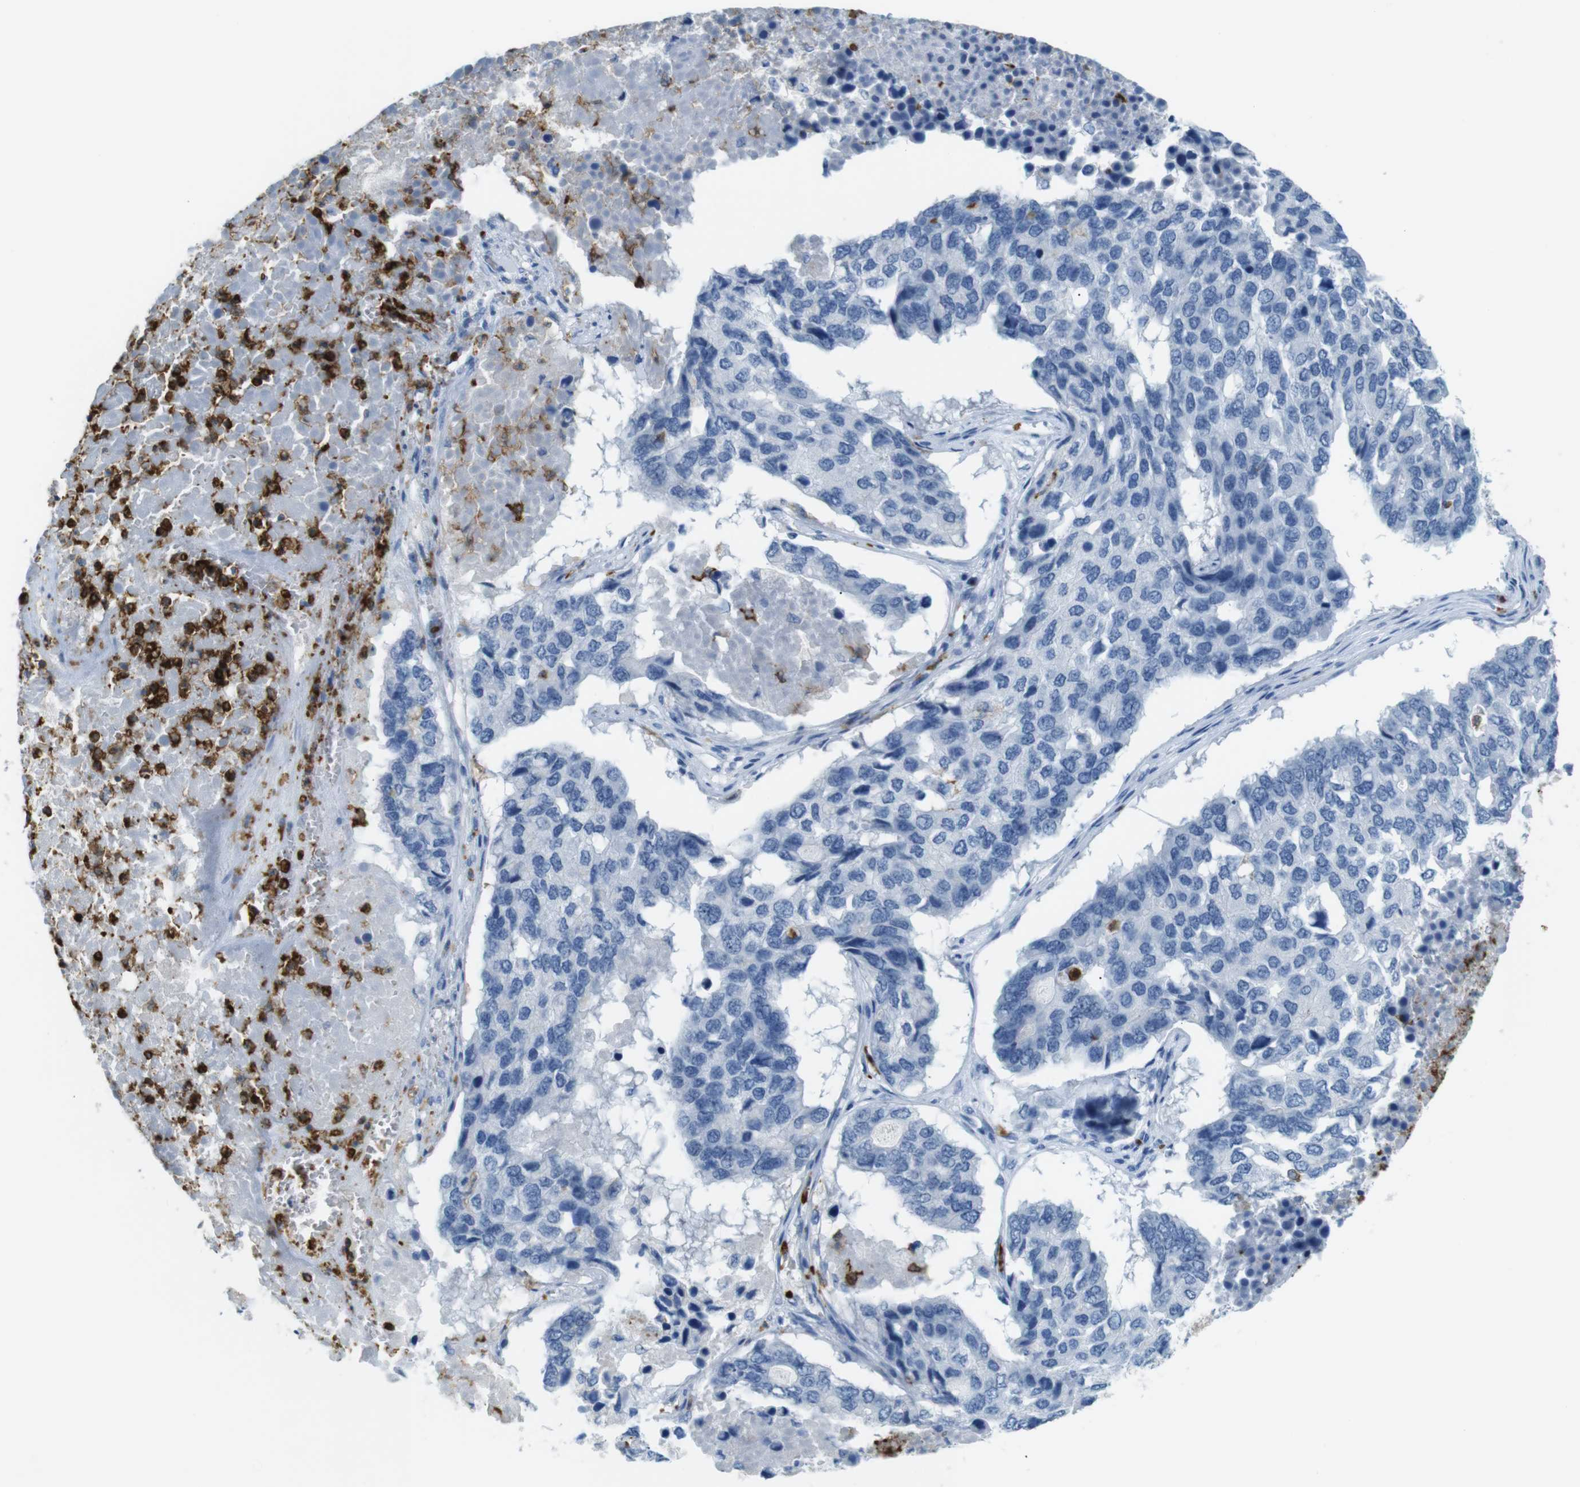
{"staining": {"intensity": "negative", "quantity": "none", "location": "none"}, "tissue": "pancreatic cancer", "cell_type": "Tumor cells", "image_type": "cancer", "snomed": [{"axis": "morphology", "description": "Adenocarcinoma, NOS"}, {"axis": "topography", "description": "Pancreas"}], "caption": "This is an immunohistochemistry (IHC) photomicrograph of human pancreatic adenocarcinoma. There is no expression in tumor cells.", "gene": "MCEMP1", "patient": {"sex": "male", "age": 50}}